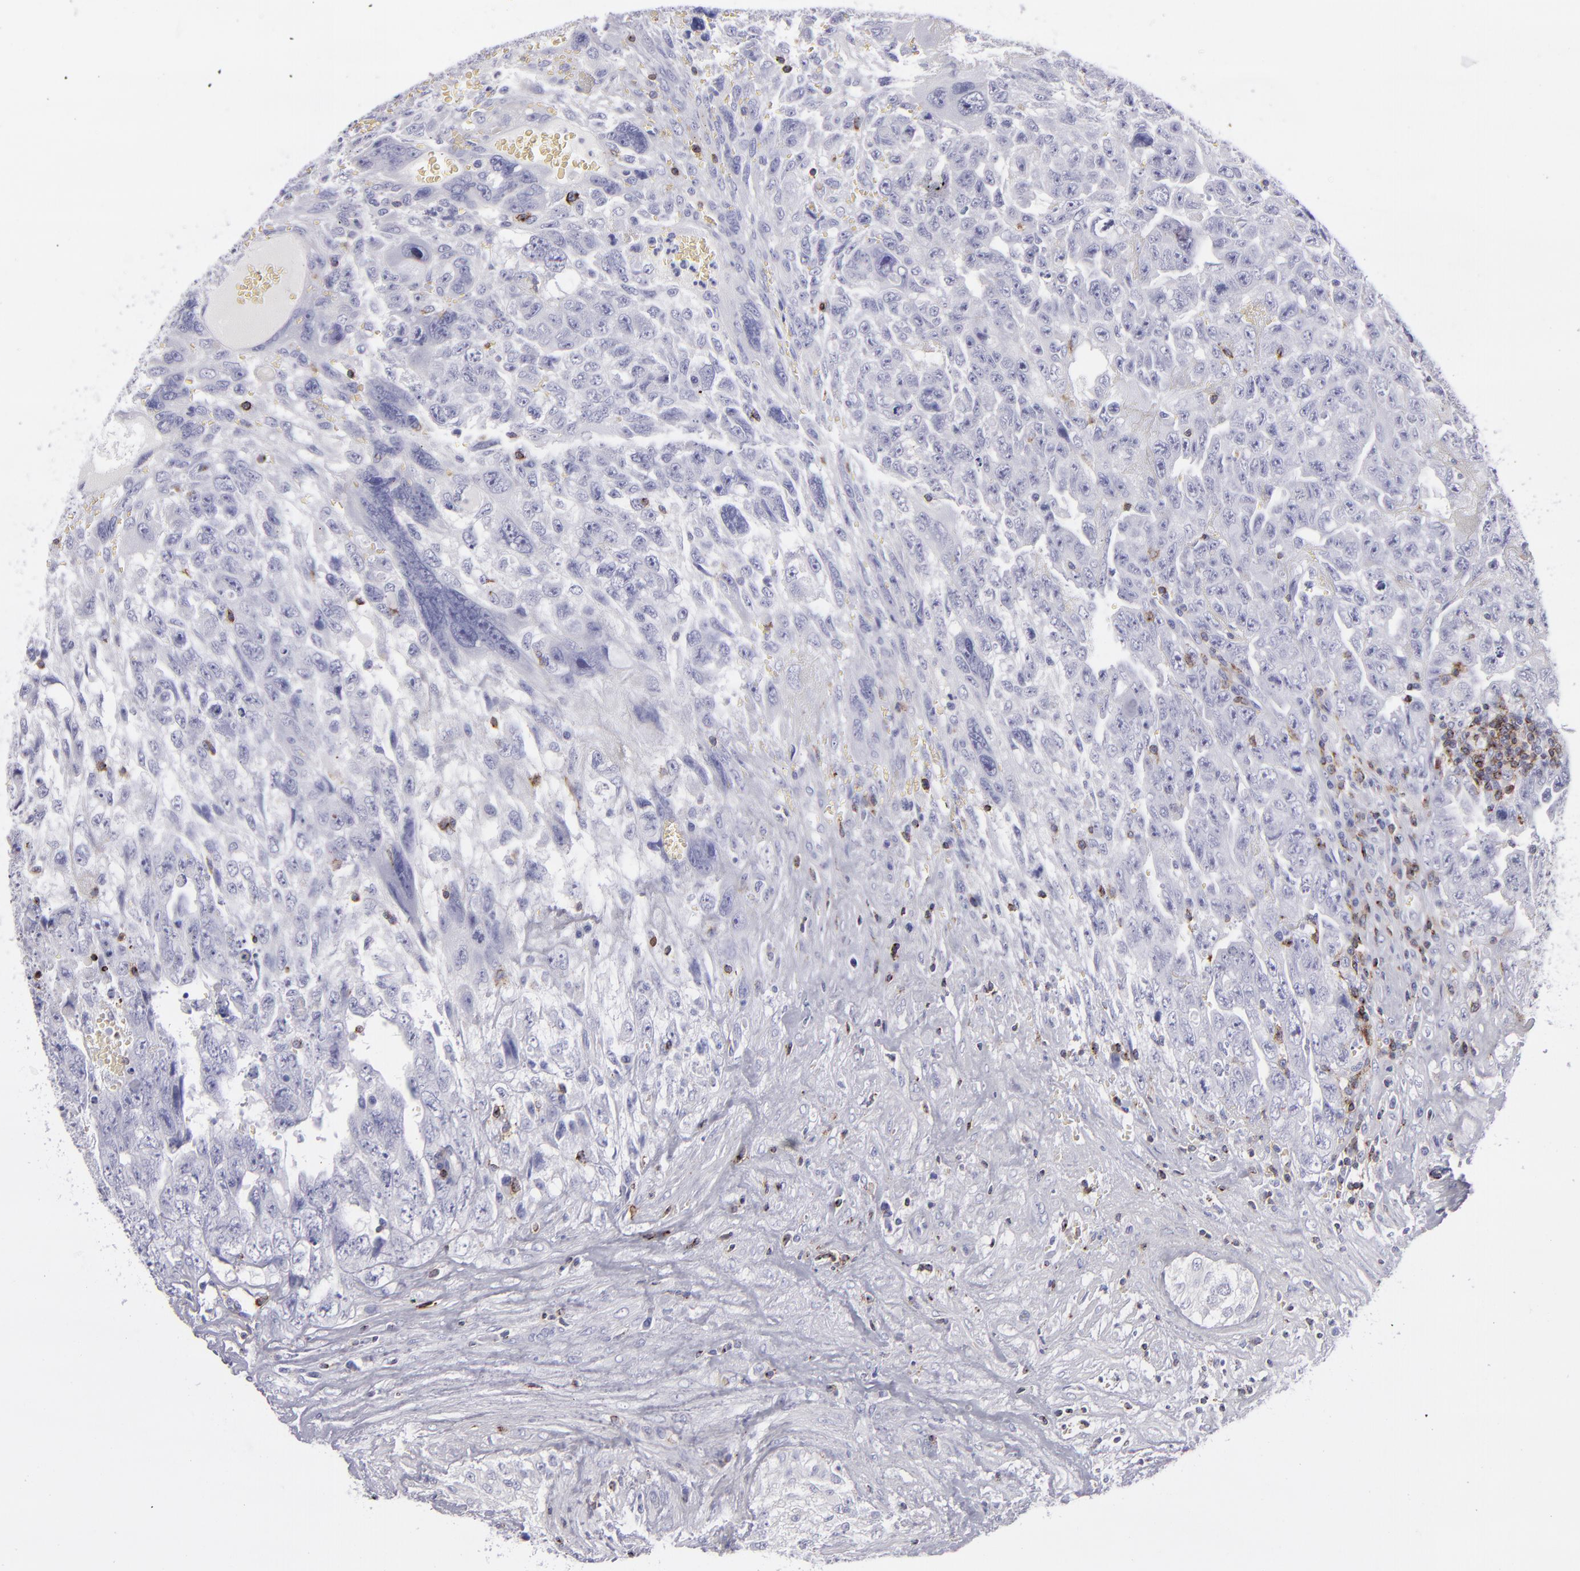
{"staining": {"intensity": "negative", "quantity": "none", "location": "none"}, "tissue": "testis cancer", "cell_type": "Tumor cells", "image_type": "cancer", "snomed": [{"axis": "morphology", "description": "Carcinoma, Embryonal, NOS"}, {"axis": "topography", "description": "Testis"}], "caption": "Testis cancer (embryonal carcinoma) was stained to show a protein in brown. There is no significant positivity in tumor cells. (DAB (3,3'-diaminobenzidine) immunohistochemistry visualized using brightfield microscopy, high magnification).", "gene": "CD2", "patient": {"sex": "male", "age": 28}}